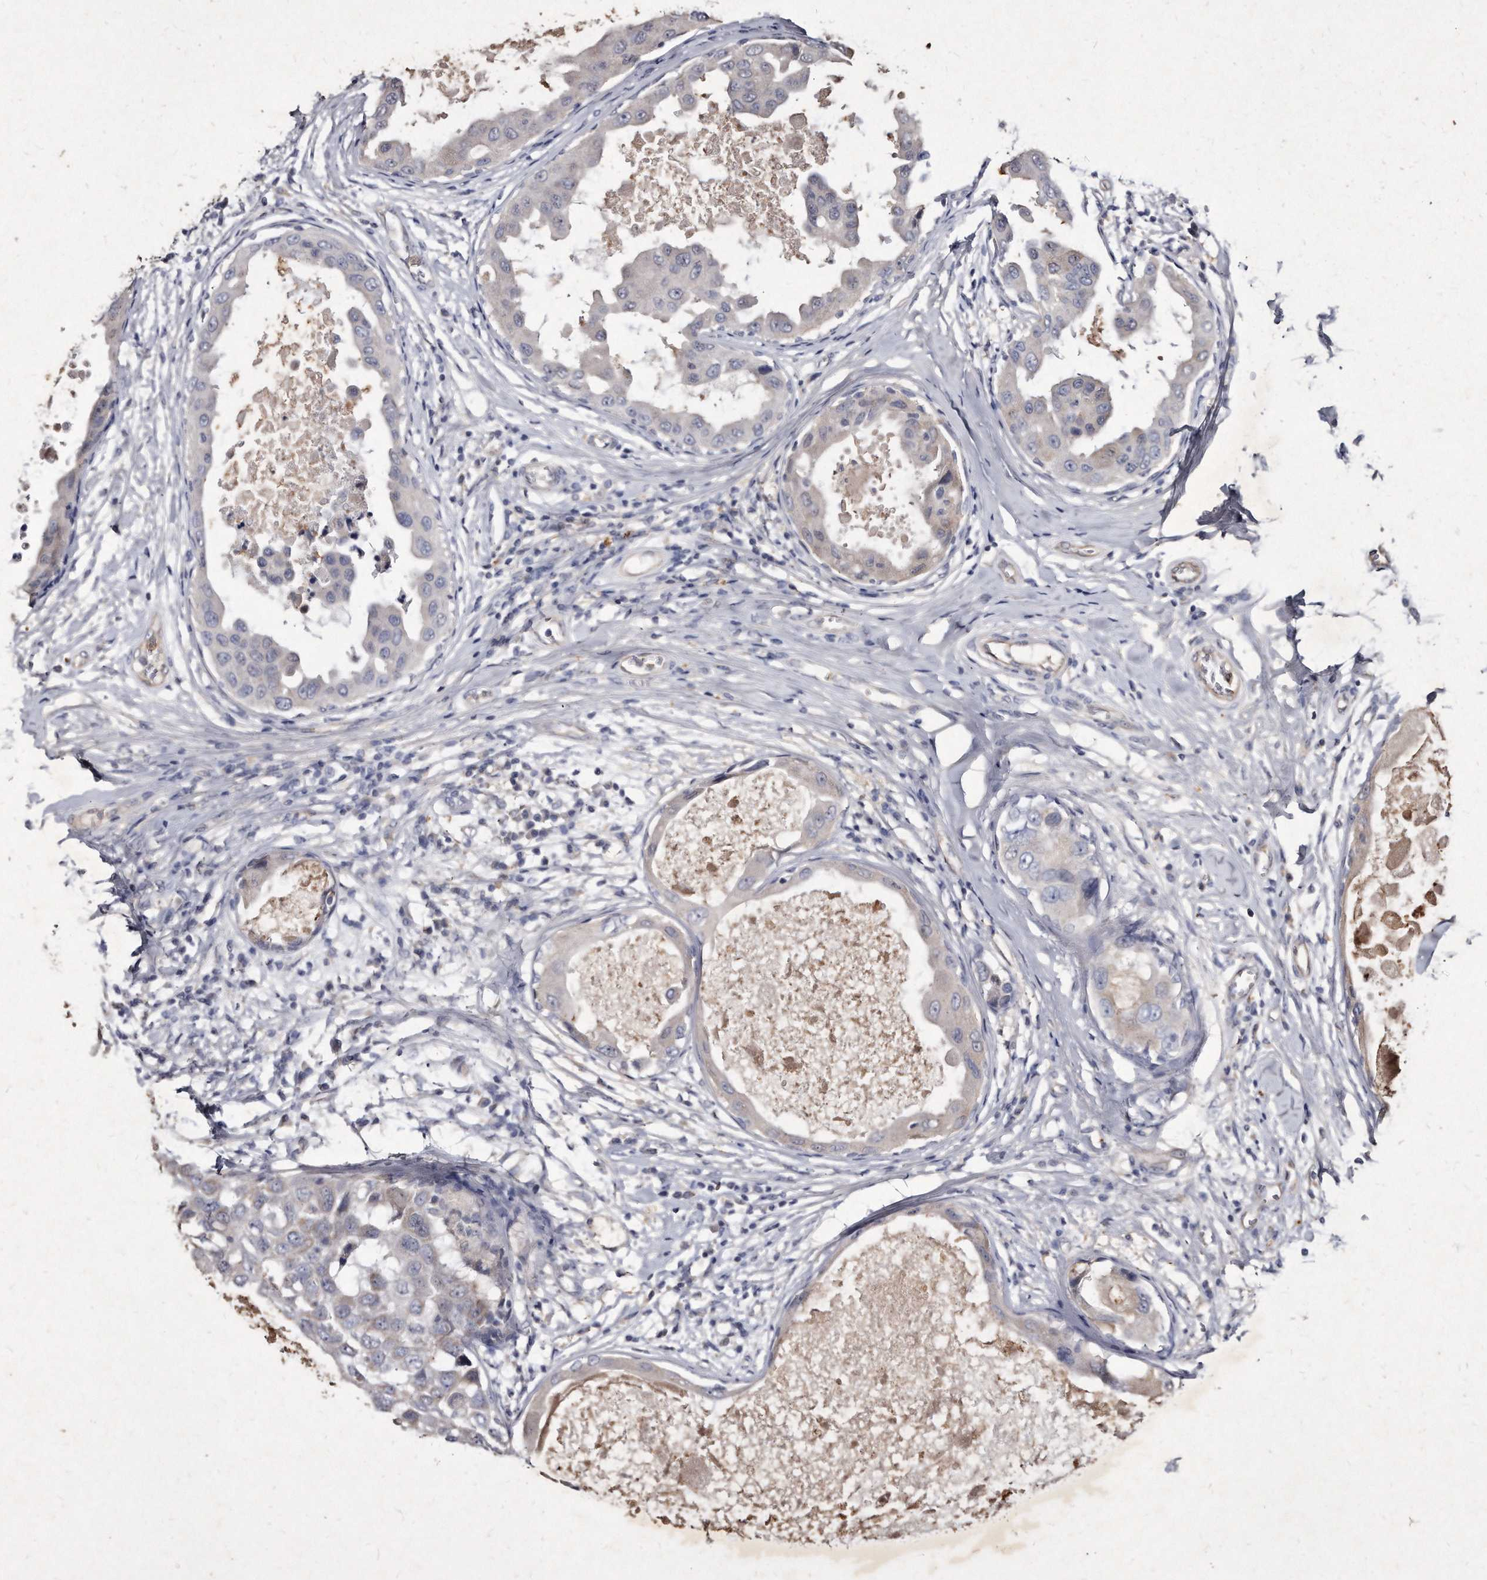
{"staining": {"intensity": "negative", "quantity": "none", "location": "none"}, "tissue": "breast cancer", "cell_type": "Tumor cells", "image_type": "cancer", "snomed": [{"axis": "morphology", "description": "Duct carcinoma"}, {"axis": "topography", "description": "Breast"}], "caption": "Tumor cells are negative for protein expression in human breast cancer.", "gene": "KLHDC3", "patient": {"sex": "female", "age": 27}}